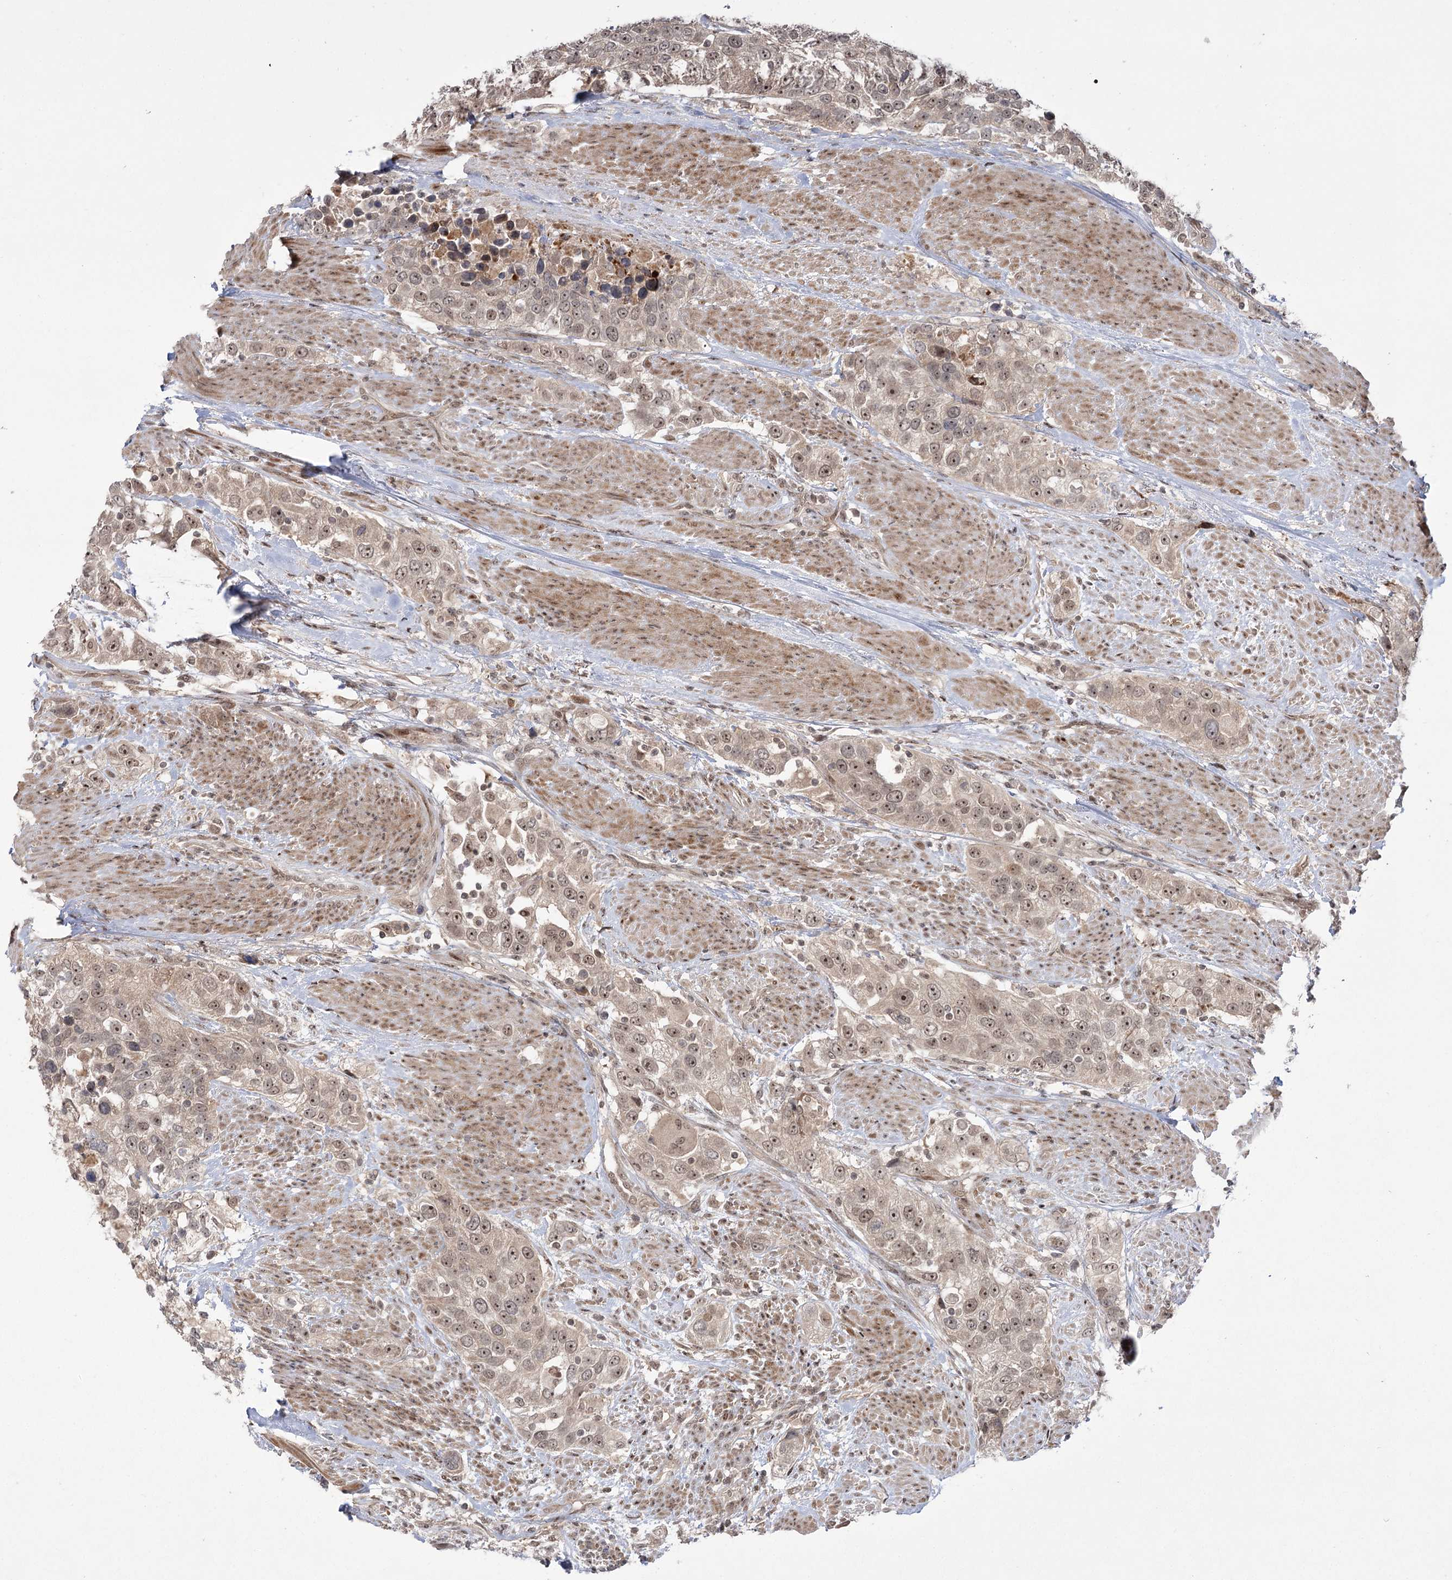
{"staining": {"intensity": "moderate", "quantity": "<25%", "location": "nuclear"}, "tissue": "urothelial cancer", "cell_type": "Tumor cells", "image_type": "cancer", "snomed": [{"axis": "morphology", "description": "Urothelial carcinoma, High grade"}, {"axis": "topography", "description": "Urinary bladder"}], "caption": "Brown immunohistochemical staining in urothelial cancer demonstrates moderate nuclear positivity in approximately <25% of tumor cells.", "gene": "HELQ", "patient": {"sex": "female", "age": 80}}